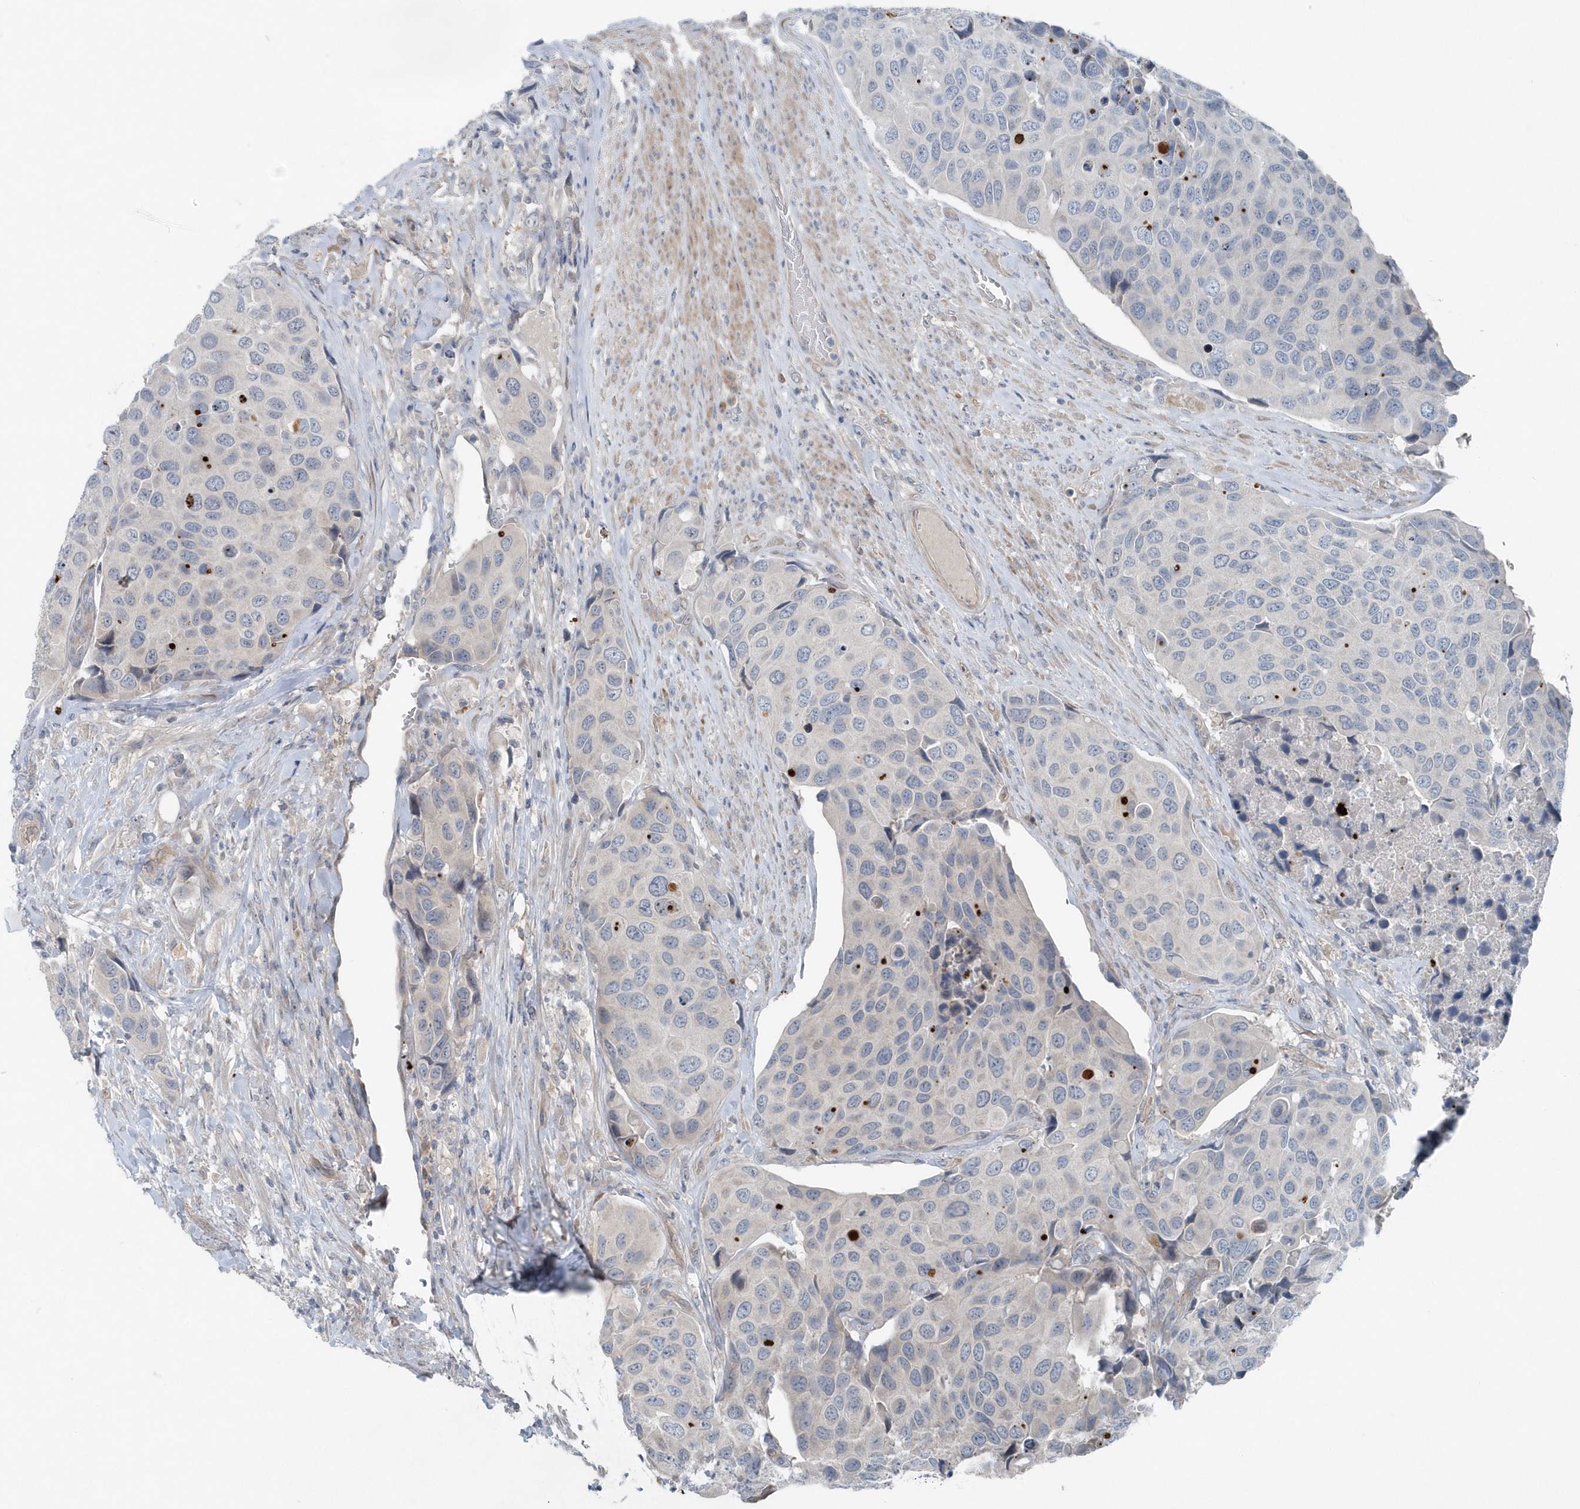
{"staining": {"intensity": "negative", "quantity": "none", "location": "none"}, "tissue": "urothelial cancer", "cell_type": "Tumor cells", "image_type": "cancer", "snomed": [{"axis": "morphology", "description": "Urothelial carcinoma, High grade"}, {"axis": "topography", "description": "Urinary bladder"}], "caption": "High-grade urothelial carcinoma stained for a protein using immunohistochemistry shows no positivity tumor cells.", "gene": "MCC", "patient": {"sex": "male", "age": 74}}